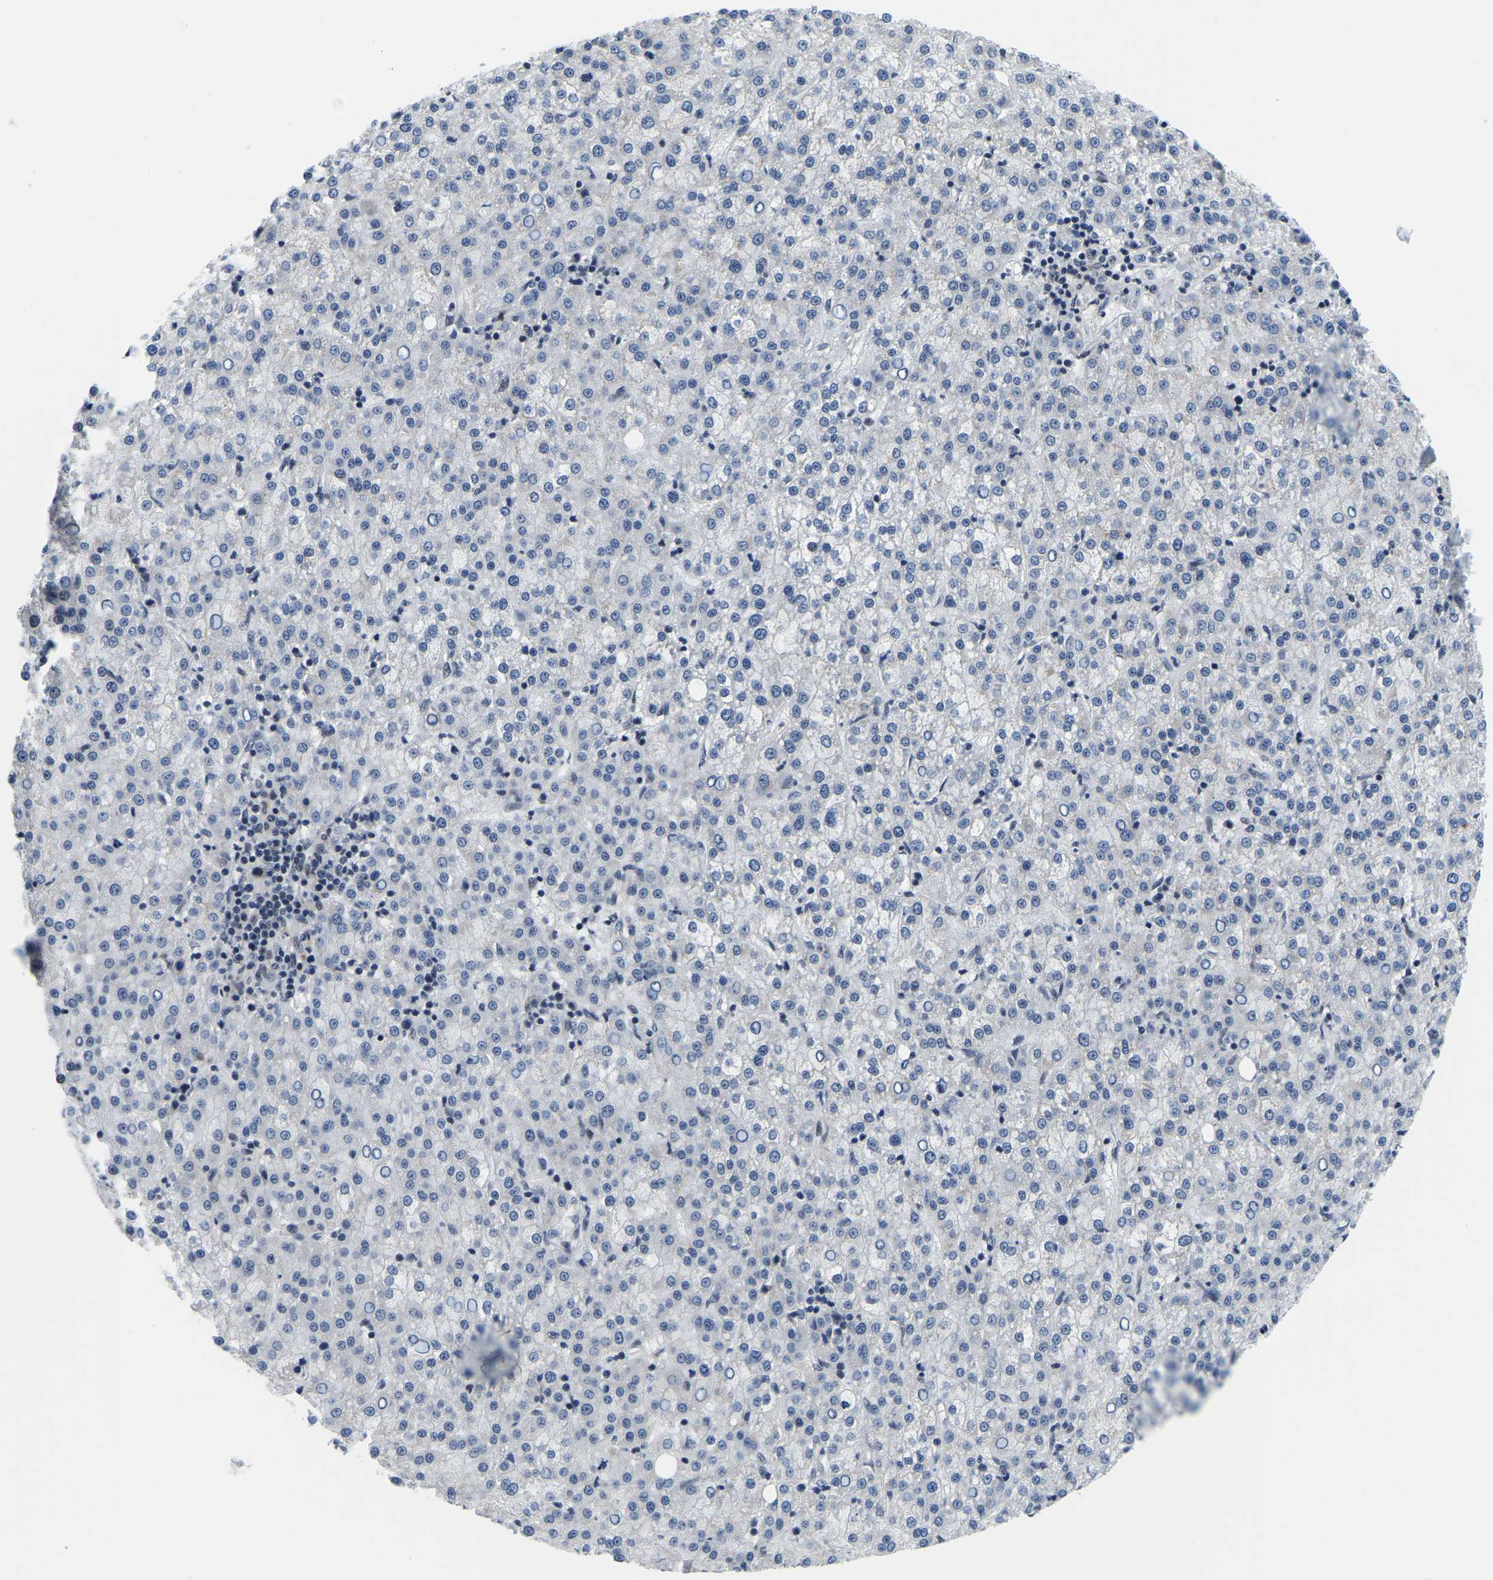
{"staining": {"intensity": "negative", "quantity": "none", "location": "none"}, "tissue": "liver cancer", "cell_type": "Tumor cells", "image_type": "cancer", "snomed": [{"axis": "morphology", "description": "Carcinoma, Hepatocellular, NOS"}, {"axis": "topography", "description": "Liver"}], "caption": "A photomicrograph of human hepatocellular carcinoma (liver) is negative for staining in tumor cells.", "gene": "POLDIP3", "patient": {"sex": "female", "age": 58}}